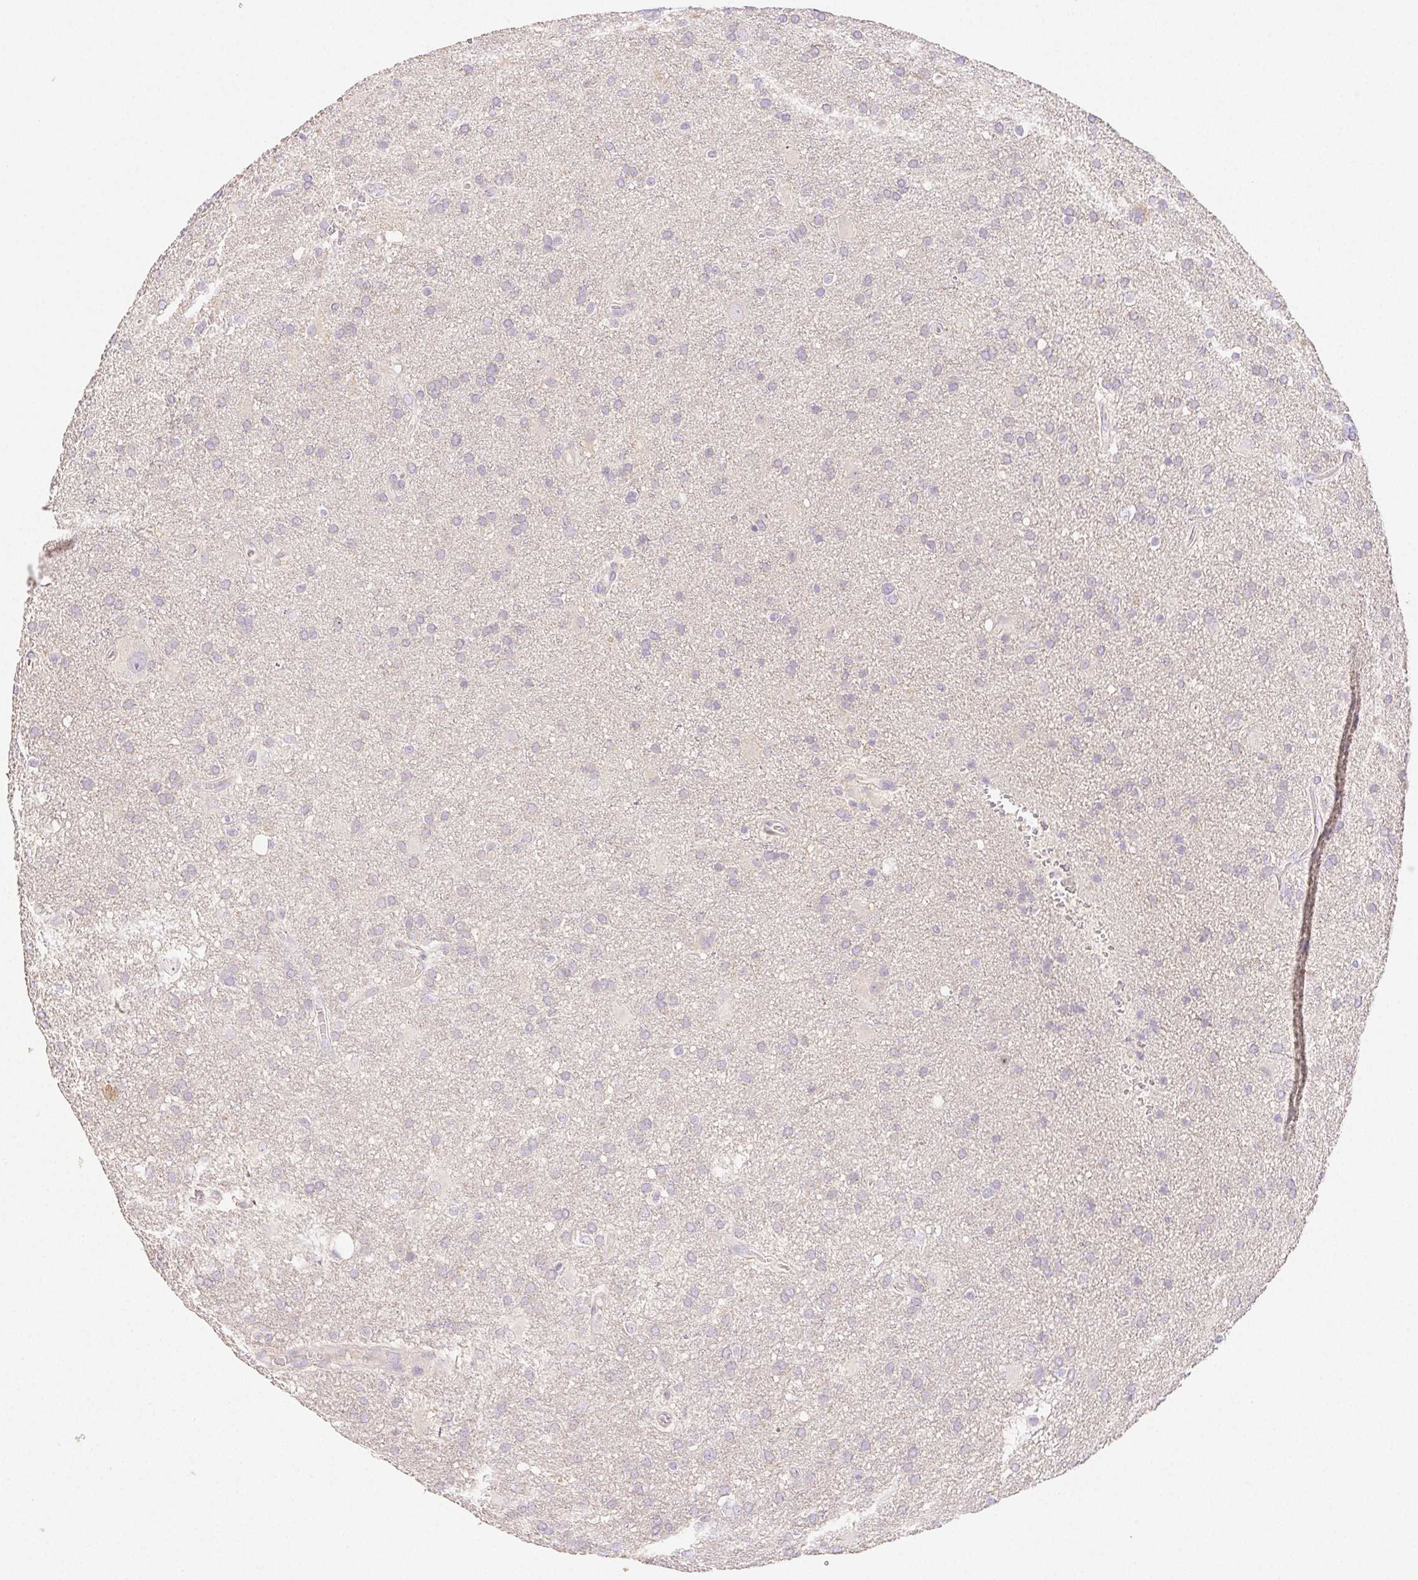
{"staining": {"intensity": "negative", "quantity": "none", "location": "none"}, "tissue": "glioma", "cell_type": "Tumor cells", "image_type": "cancer", "snomed": [{"axis": "morphology", "description": "Glioma, malignant, Low grade"}, {"axis": "topography", "description": "Brain"}], "caption": "High magnification brightfield microscopy of glioma stained with DAB (brown) and counterstained with hematoxylin (blue): tumor cells show no significant expression.", "gene": "ACVR1B", "patient": {"sex": "male", "age": 66}}